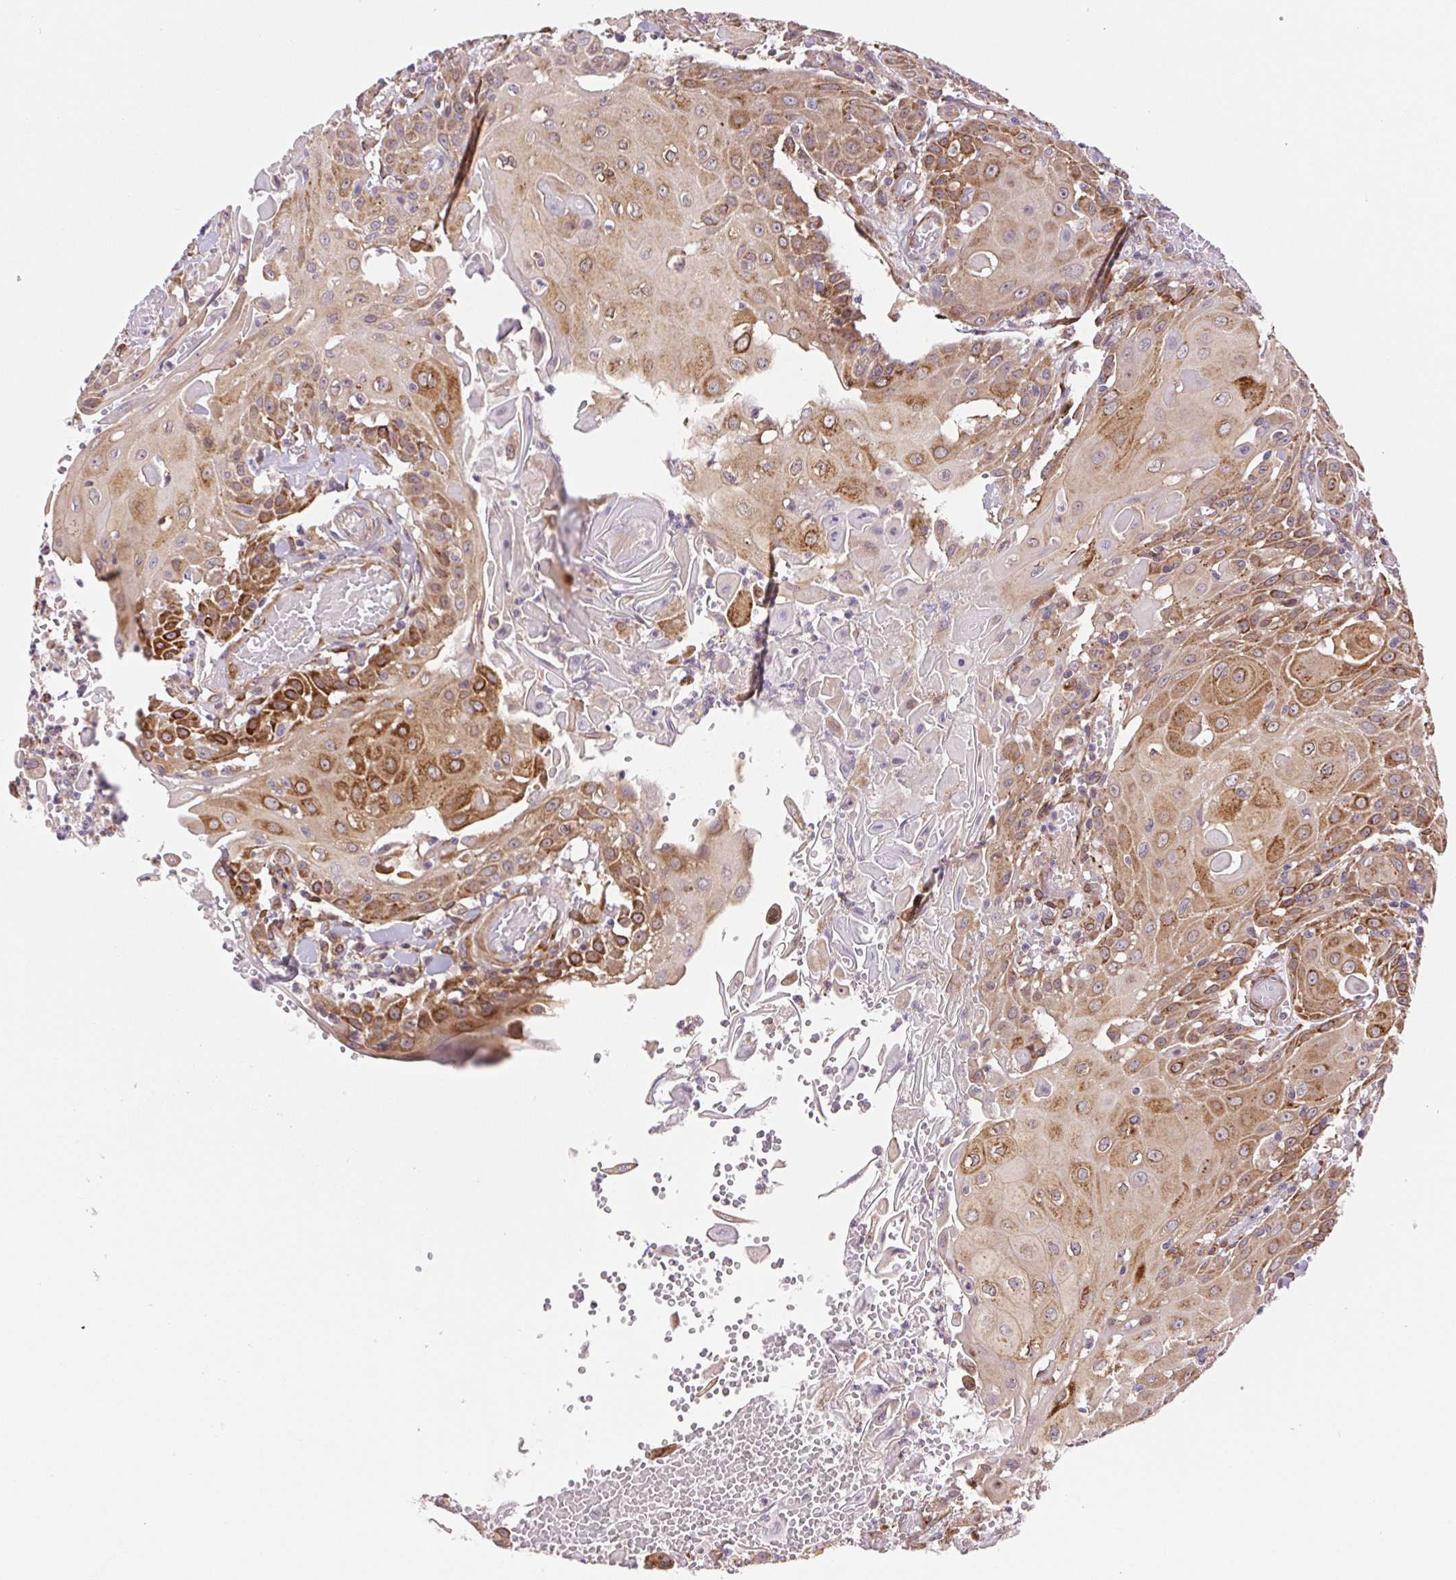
{"staining": {"intensity": "moderate", "quantity": ">75%", "location": "cytoplasmic/membranous"}, "tissue": "head and neck cancer", "cell_type": "Tumor cells", "image_type": "cancer", "snomed": [{"axis": "morphology", "description": "Normal tissue, NOS"}, {"axis": "morphology", "description": "Squamous cell carcinoma, NOS"}, {"axis": "topography", "description": "Oral tissue"}, {"axis": "topography", "description": "Head-Neck"}], "caption": "Squamous cell carcinoma (head and neck) stained with immunohistochemistry displays moderate cytoplasmic/membranous expression in about >75% of tumor cells.", "gene": "LYPD5", "patient": {"sex": "female", "age": 55}}